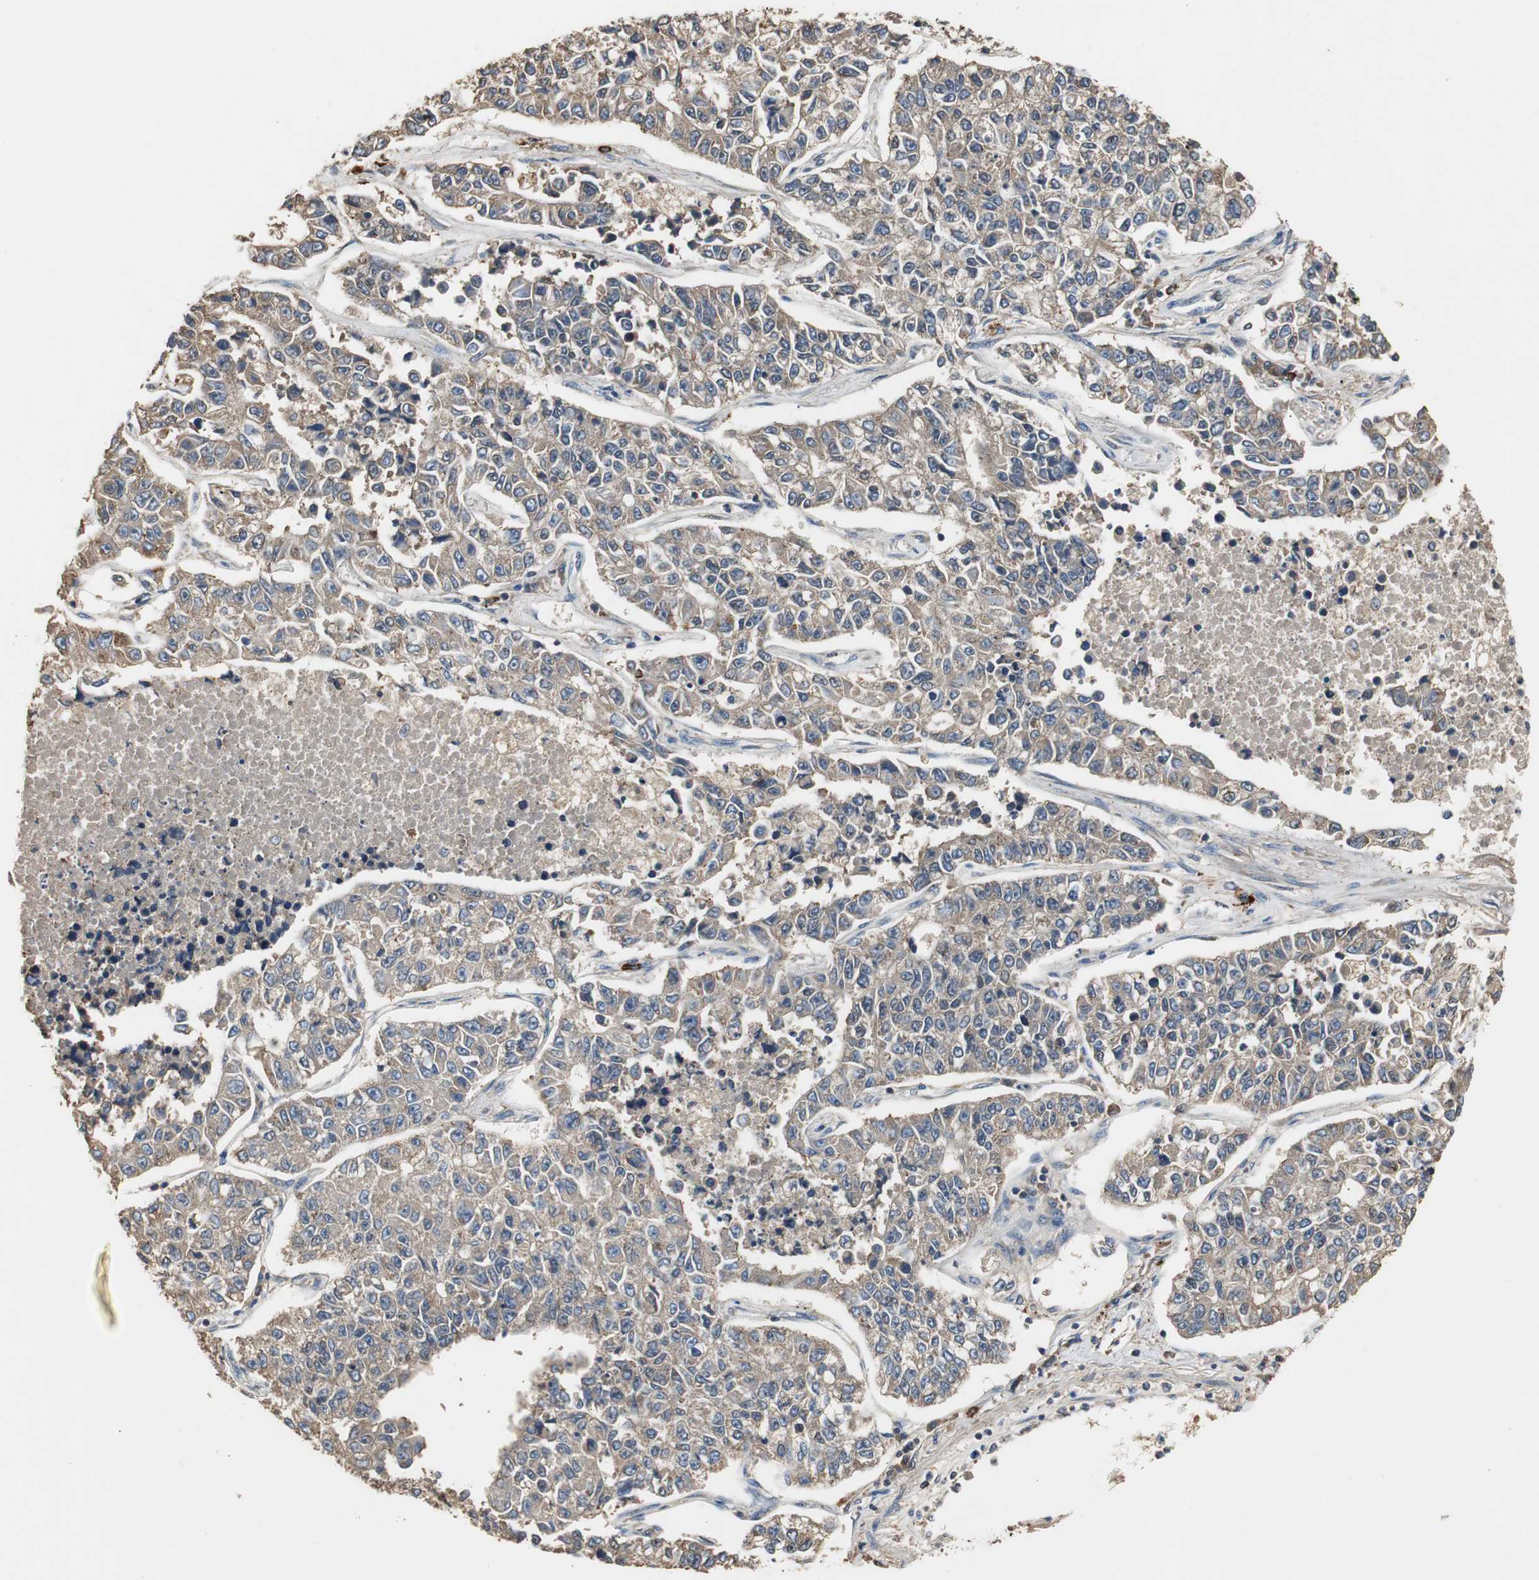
{"staining": {"intensity": "weak", "quantity": "25%-75%", "location": "cytoplasmic/membranous"}, "tissue": "lung cancer", "cell_type": "Tumor cells", "image_type": "cancer", "snomed": [{"axis": "morphology", "description": "Adenocarcinoma, NOS"}, {"axis": "topography", "description": "Lung"}], "caption": "This is a photomicrograph of immunohistochemistry staining of lung cancer, which shows weak expression in the cytoplasmic/membranous of tumor cells.", "gene": "TNFRSF14", "patient": {"sex": "male", "age": 49}}